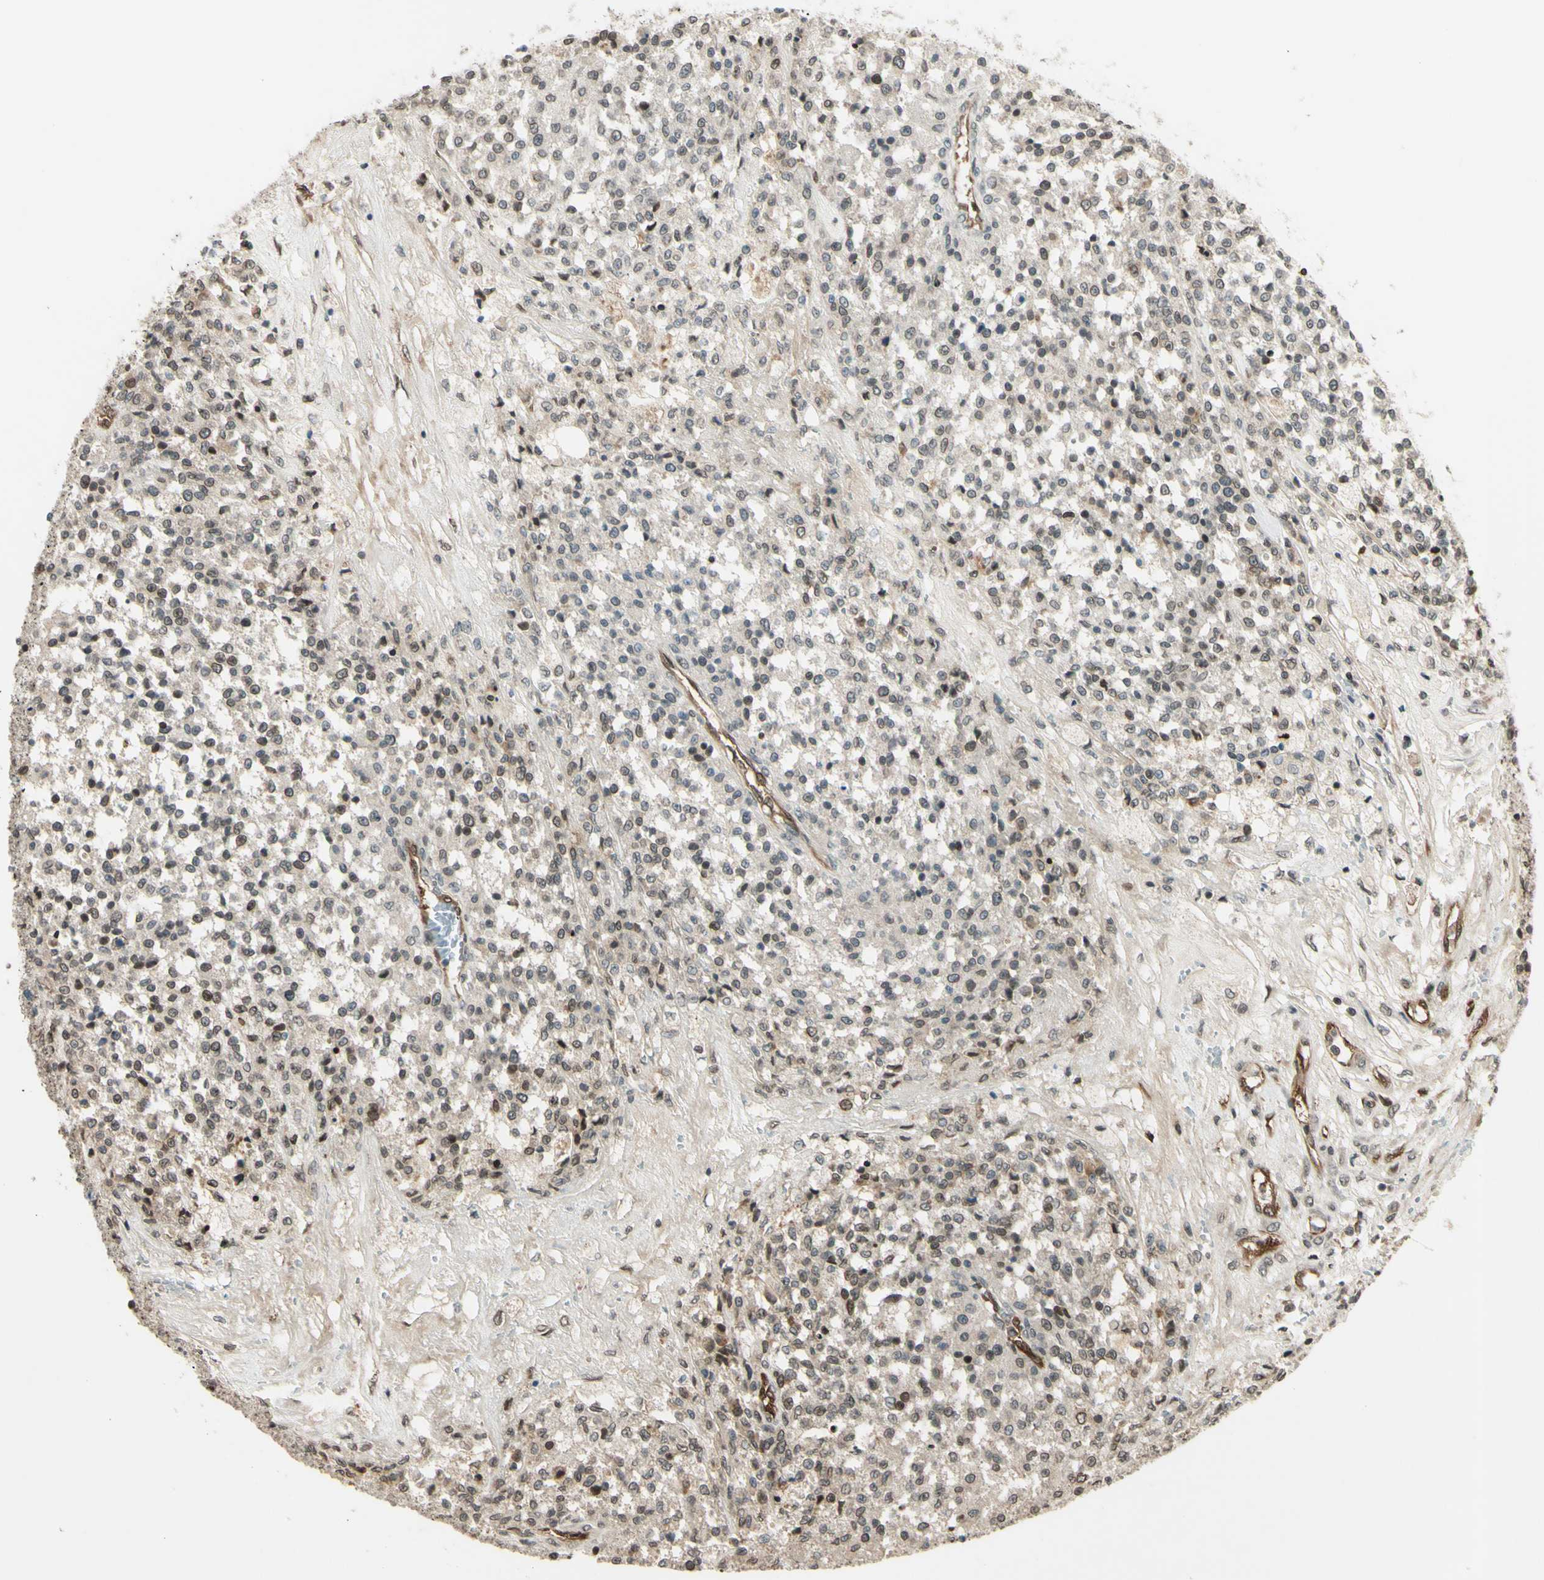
{"staining": {"intensity": "weak", "quantity": "25%-75%", "location": "cytoplasmic/membranous,nuclear"}, "tissue": "testis cancer", "cell_type": "Tumor cells", "image_type": "cancer", "snomed": [{"axis": "morphology", "description": "Seminoma, NOS"}, {"axis": "topography", "description": "Testis"}], "caption": "High-magnification brightfield microscopy of testis seminoma stained with DAB (brown) and counterstained with hematoxylin (blue). tumor cells exhibit weak cytoplasmic/membranous and nuclear staining is seen in approximately25%-75% of cells. (Brightfield microscopy of DAB IHC at high magnification).", "gene": "MLF2", "patient": {"sex": "male", "age": 59}}